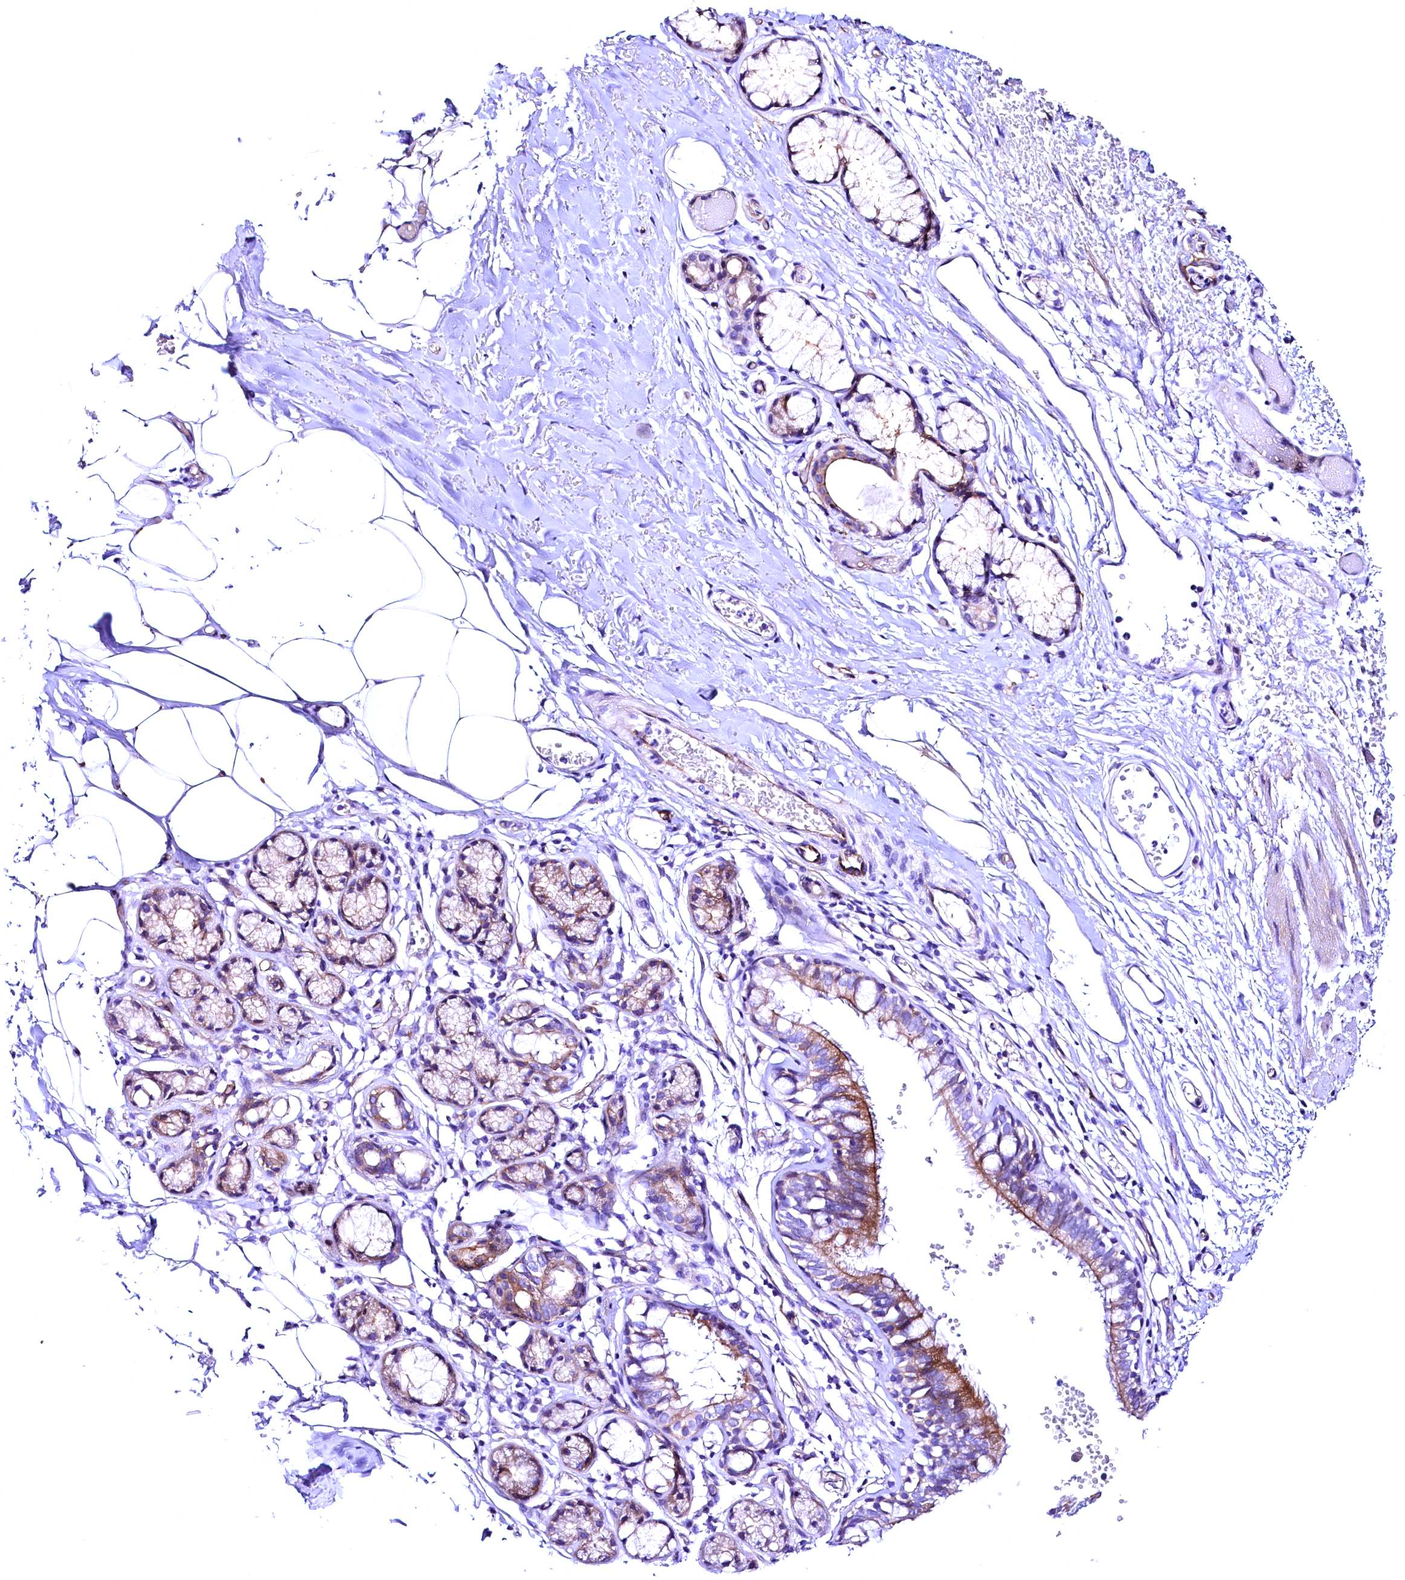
{"staining": {"intensity": "moderate", "quantity": "25%-75%", "location": "cytoplasmic/membranous"}, "tissue": "bronchus", "cell_type": "Respiratory epithelial cells", "image_type": "normal", "snomed": [{"axis": "morphology", "description": "Normal tissue, NOS"}, {"axis": "topography", "description": "Bronchus"}, {"axis": "topography", "description": "Lung"}], "caption": "Immunohistochemical staining of unremarkable bronchus reveals 25%-75% levels of moderate cytoplasmic/membranous protein staining in about 25%-75% of respiratory epithelial cells. (DAB = brown stain, brightfield microscopy at high magnification).", "gene": "SLF1", "patient": {"sex": "male", "age": 56}}